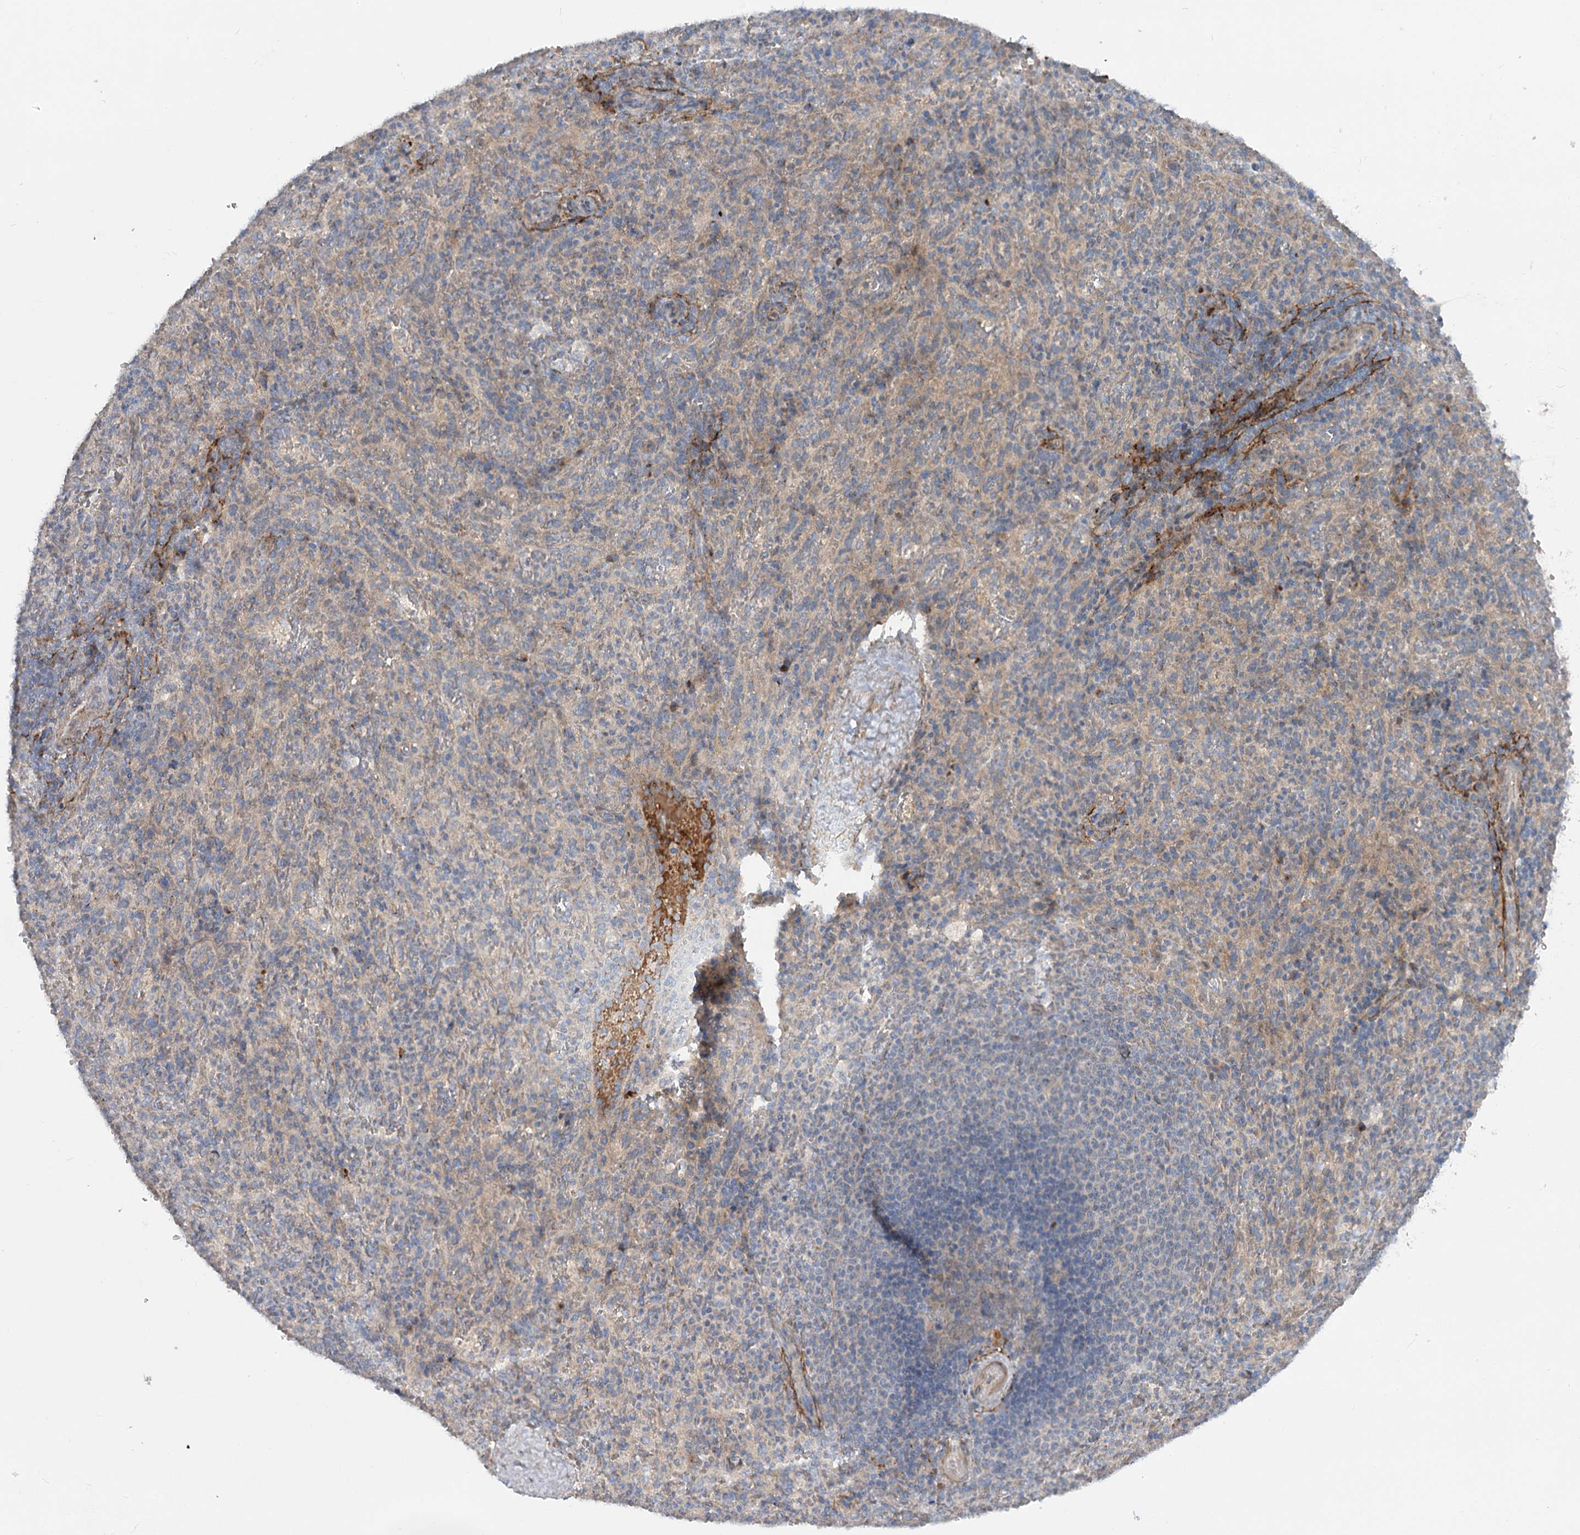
{"staining": {"intensity": "moderate", "quantity": "<25%", "location": "cytoplasmic/membranous"}, "tissue": "spleen", "cell_type": "Cells in red pulp", "image_type": "normal", "snomed": [{"axis": "morphology", "description": "Normal tissue, NOS"}, {"axis": "topography", "description": "Spleen"}], "caption": "This micrograph demonstrates immunohistochemistry staining of benign human spleen, with low moderate cytoplasmic/membranous expression in about <25% of cells in red pulp.", "gene": "FGF19", "patient": {"sex": "female", "age": 21}}